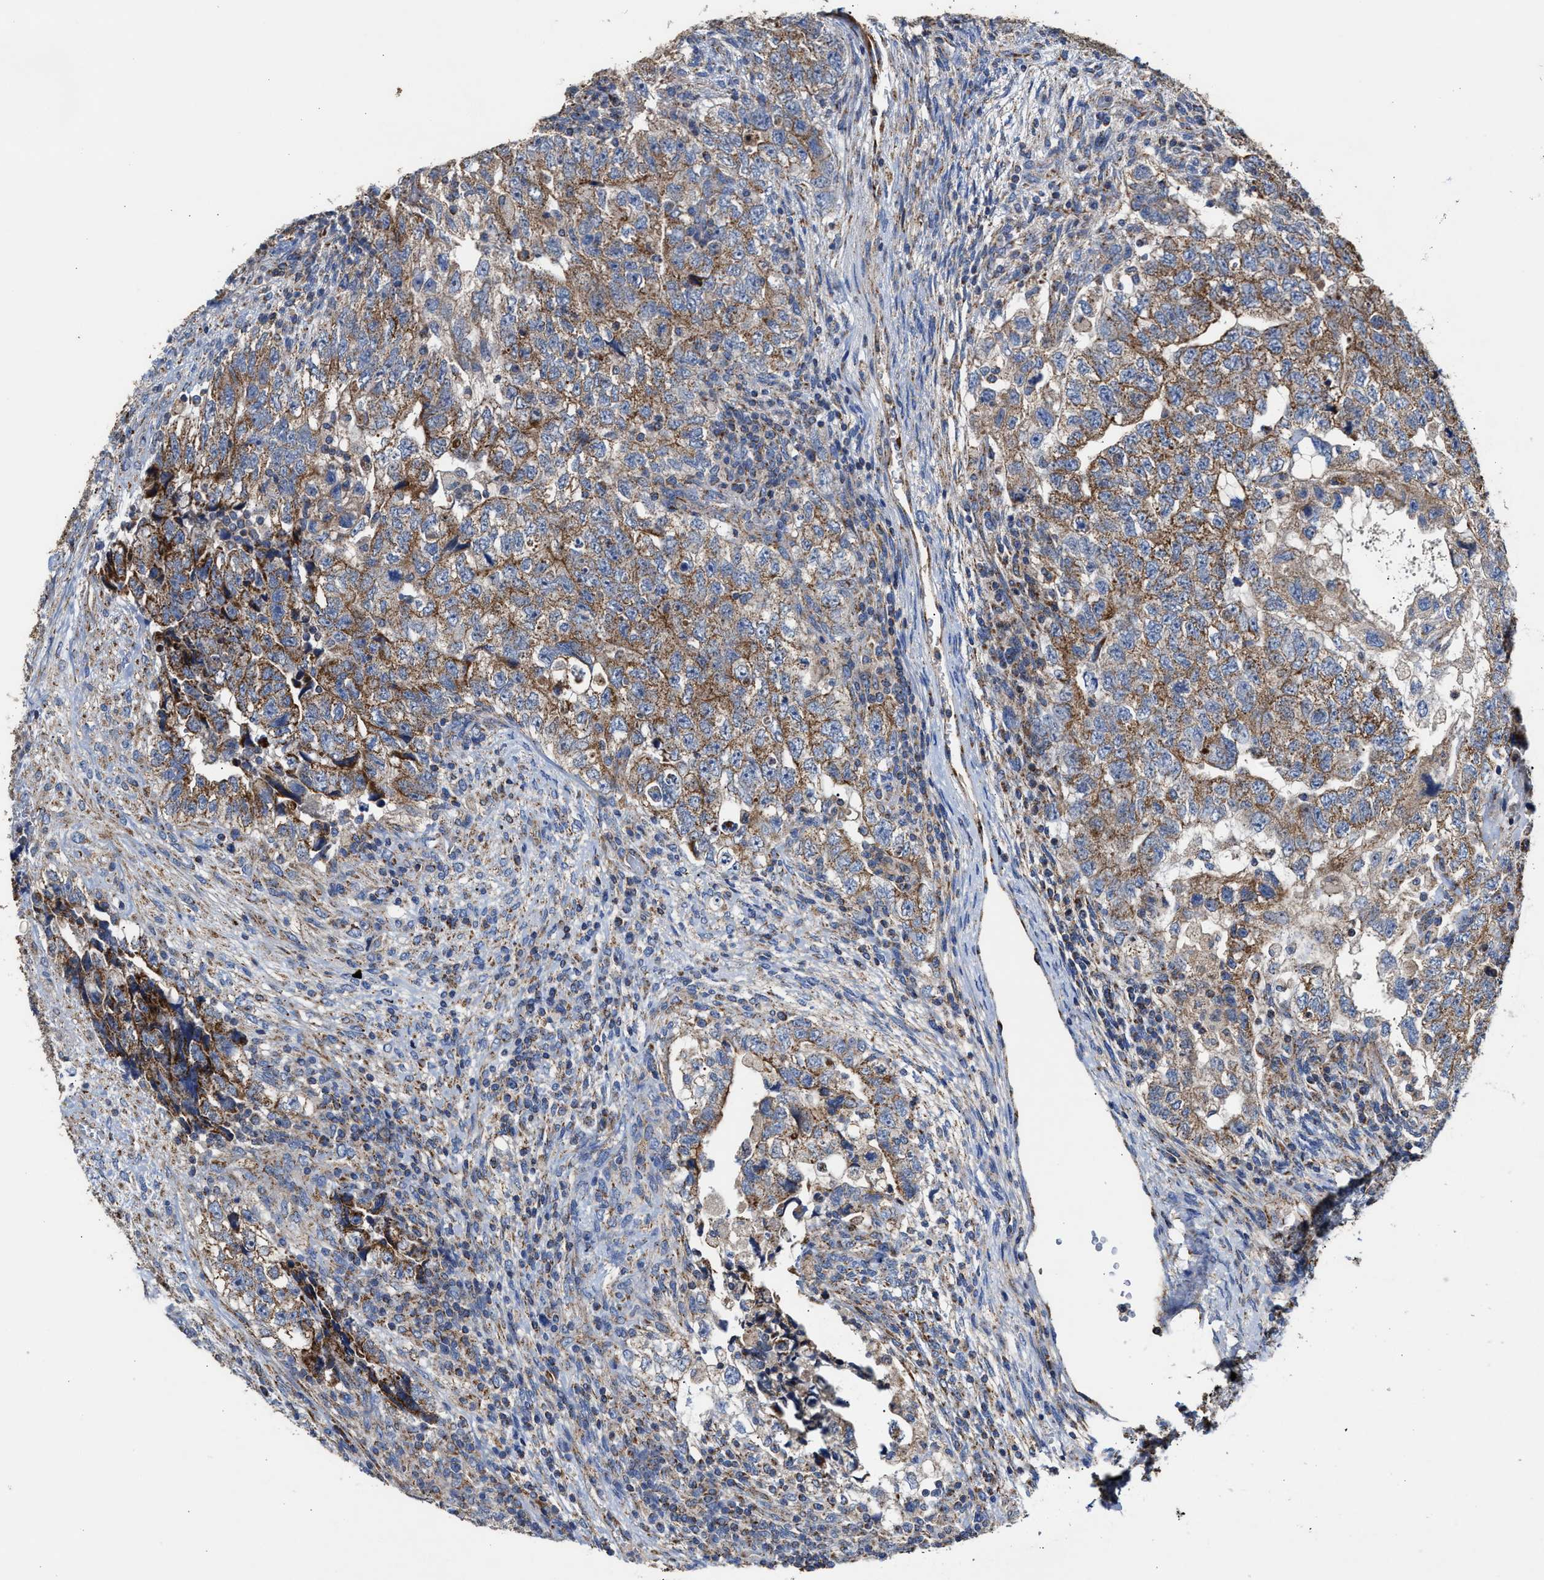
{"staining": {"intensity": "moderate", "quantity": ">75%", "location": "cytoplasmic/membranous"}, "tissue": "testis cancer", "cell_type": "Tumor cells", "image_type": "cancer", "snomed": [{"axis": "morphology", "description": "Carcinoma, Embryonal, NOS"}, {"axis": "topography", "description": "Testis"}], "caption": "High-magnification brightfield microscopy of testis embryonal carcinoma stained with DAB (brown) and counterstained with hematoxylin (blue). tumor cells exhibit moderate cytoplasmic/membranous staining is appreciated in approximately>75% of cells.", "gene": "MECR", "patient": {"sex": "male", "age": 36}}